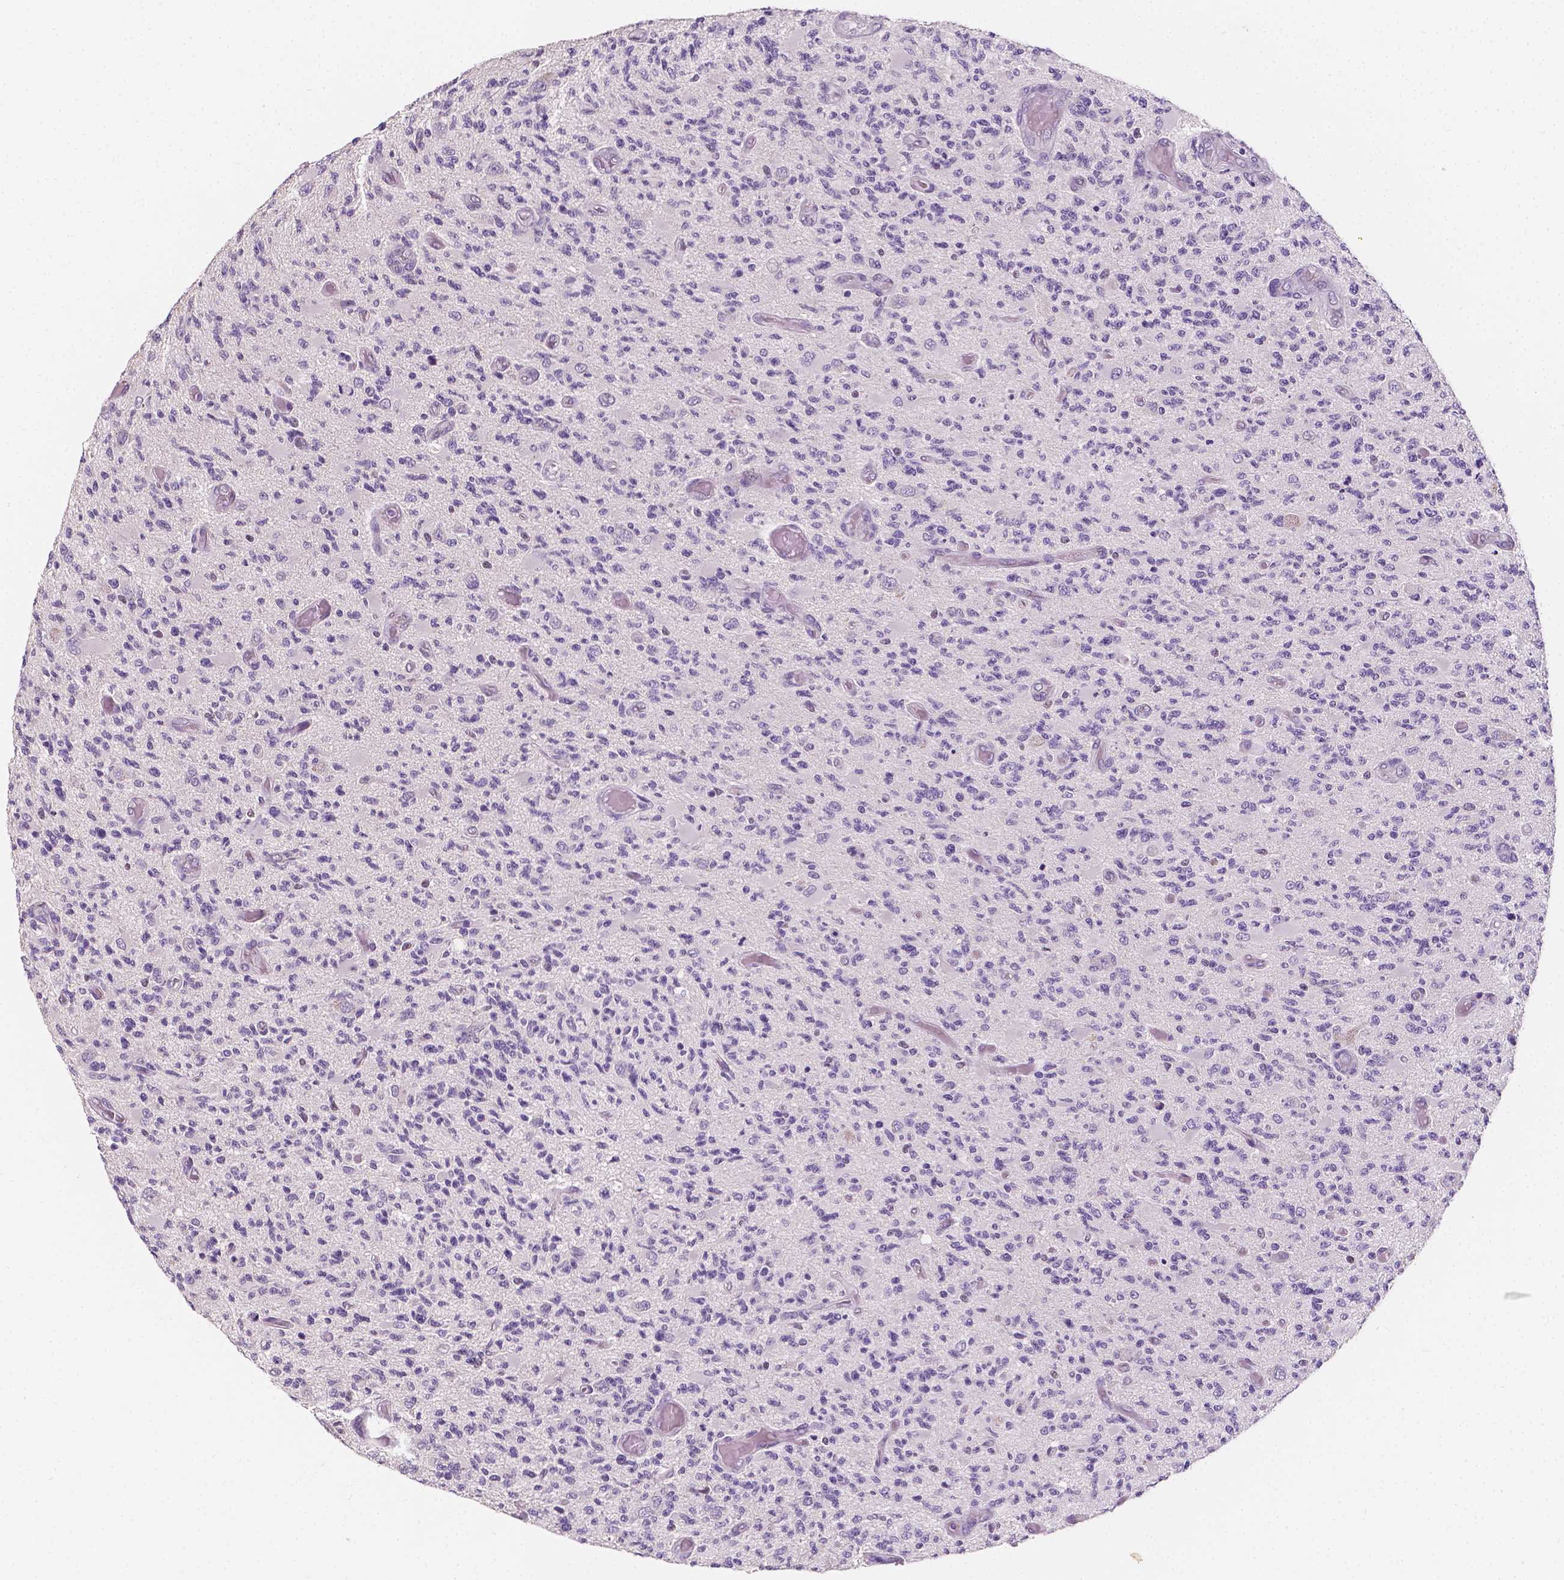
{"staining": {"intensity": "negative", "quantity": "none", "location": "none"}, "tissue": "glioma", "cell_type": "Tumor cells", "image_type": "cancer", "snomed": [{"axis": "morphology", "description": "Glioma, malignant, High grade"}, {"axis": "topography", "description": "Brain"}], "caption": "Glioma was stained to show a protein in brown. There is no significant positivity in tumor cells.", "gene": "TAL1", "patient": {"sex": "female", "age": 63}}